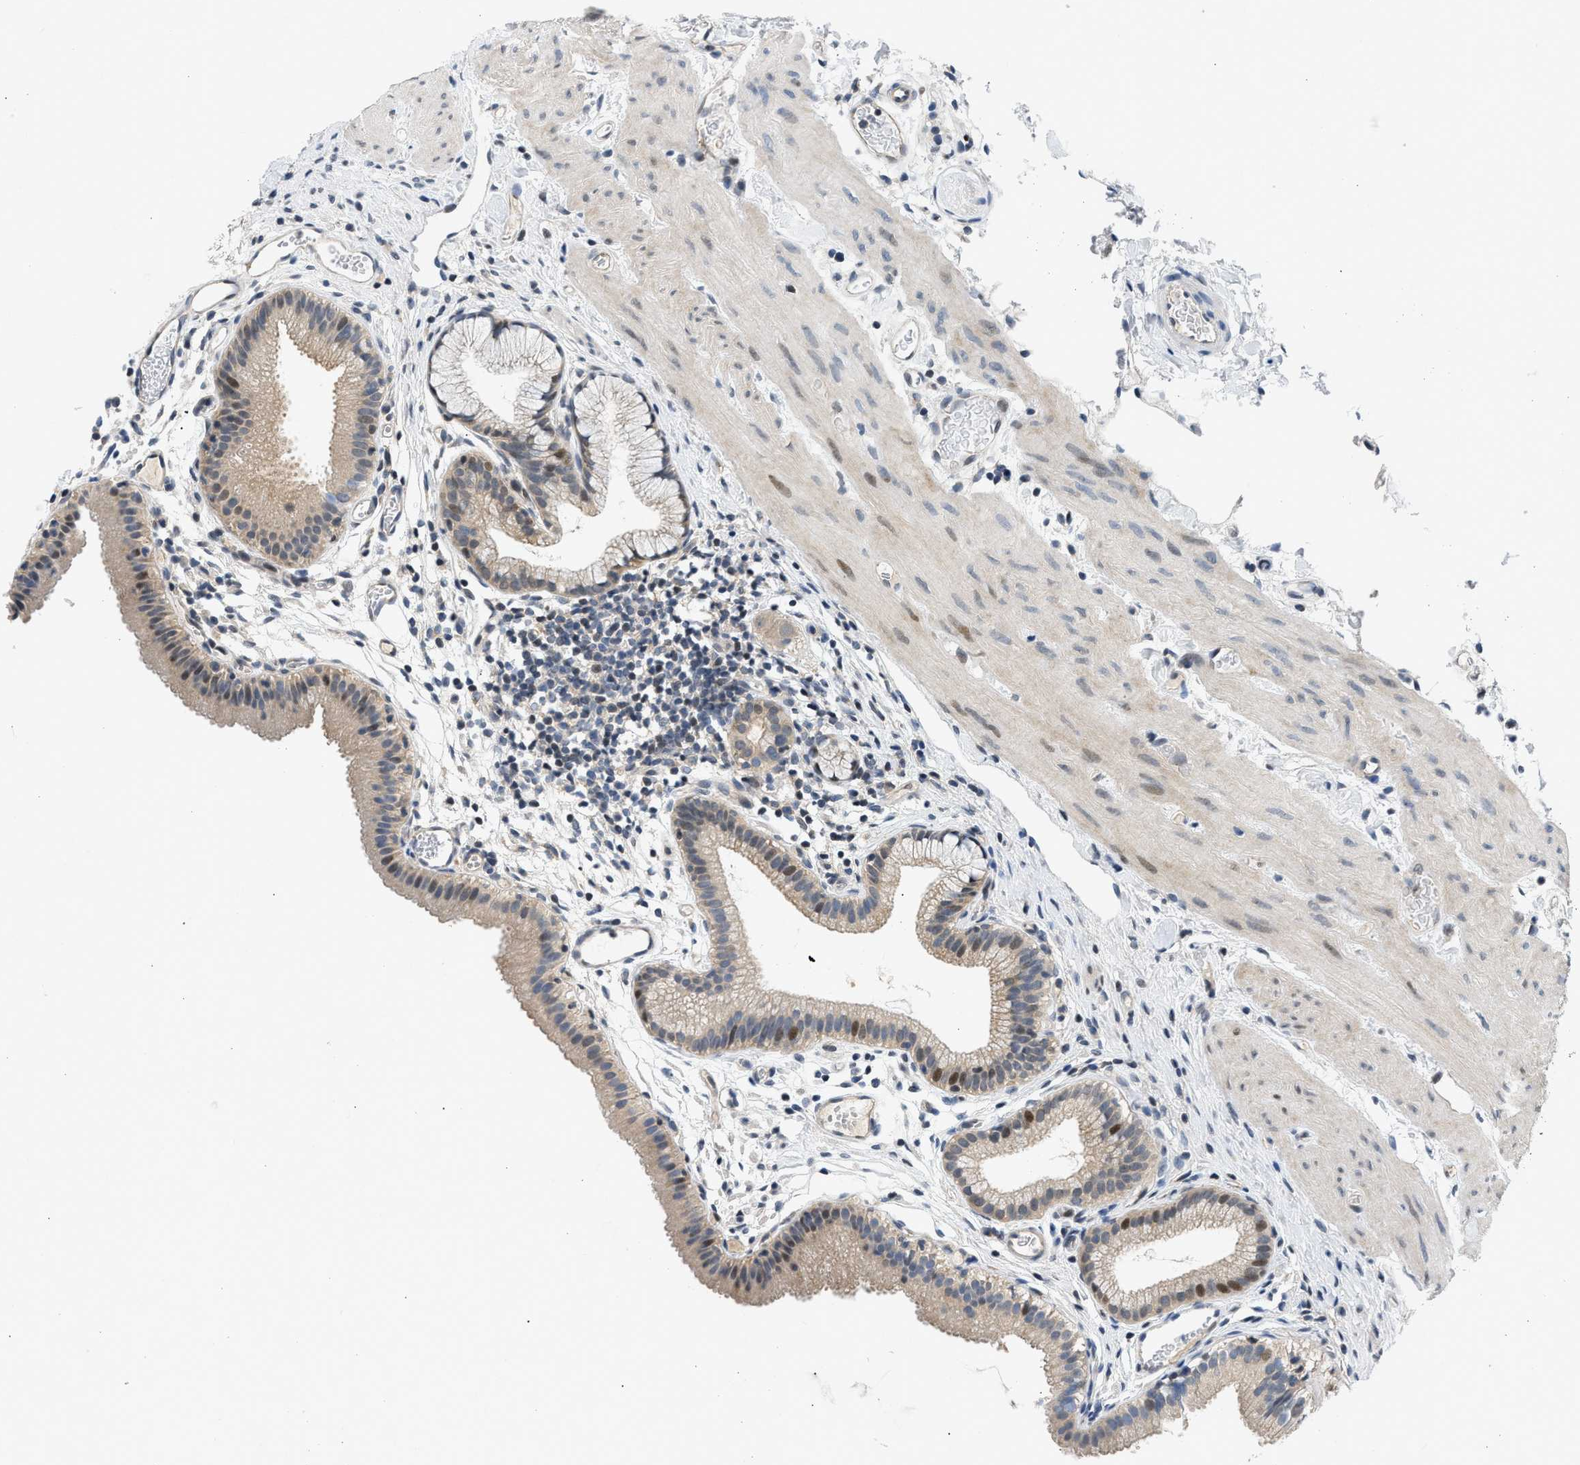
{"staining": {"intensity": "moderate", "quantity": ">75%", "location": "cytoplasmic/membranous,nuclear"}, "tissue": "gallbladder", "cell_type": "Glandular cells", "image_type": "normal", "snomed": [{"axis": "morphology", "description": "Normal tissue, NOS"}, {"axis": "topography", "description": "Gallbladder"}], "caption": "Moderate cytoplasmic/membranous,nuclear staining for a protein is identified in approximately >75% of glandular cells of unremarkable gallbladder using IHC.", "gene": "OLIG3", "patient": {"sex": "female", "age": 26}}